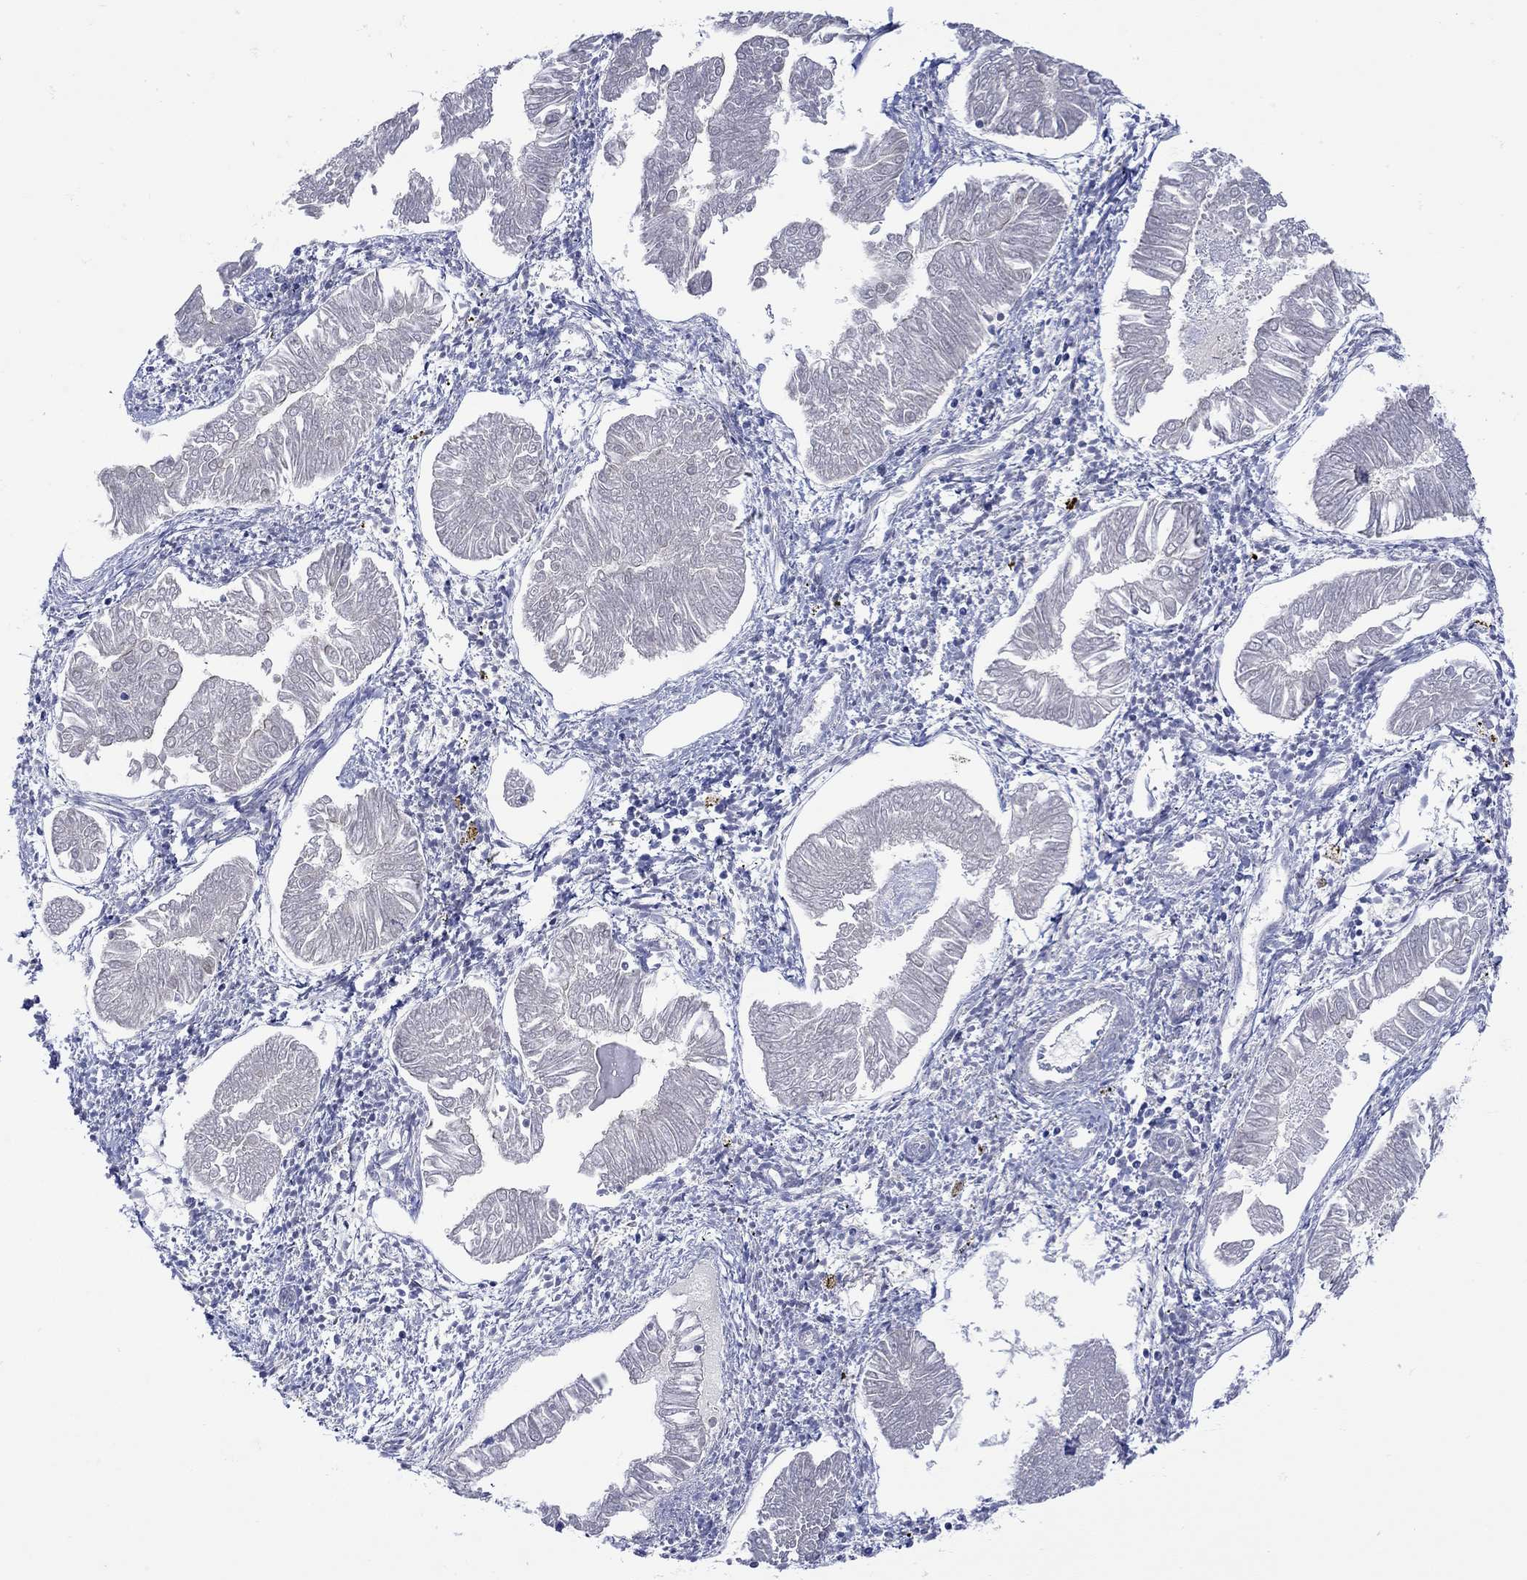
{"staining": {"intensity": "negative", "quantity": "none", "location": "none"}, "tissue": "endometrial cancer", "cell_type": "Tumor cells", "image_type": "cancer", "snomed": [{"axis": "morphology", "description": "Adenocarcinoma, NOS"}, {"axis": "topography", "description": "Endometrium"}], "caption": "Immunohistochemical staining of human endometrial cancer (adenocarcinoma) exhibits no significant staining in tumor cells.", "gene": "MSI1", "patient": {"sex": "female", "age": 53}}